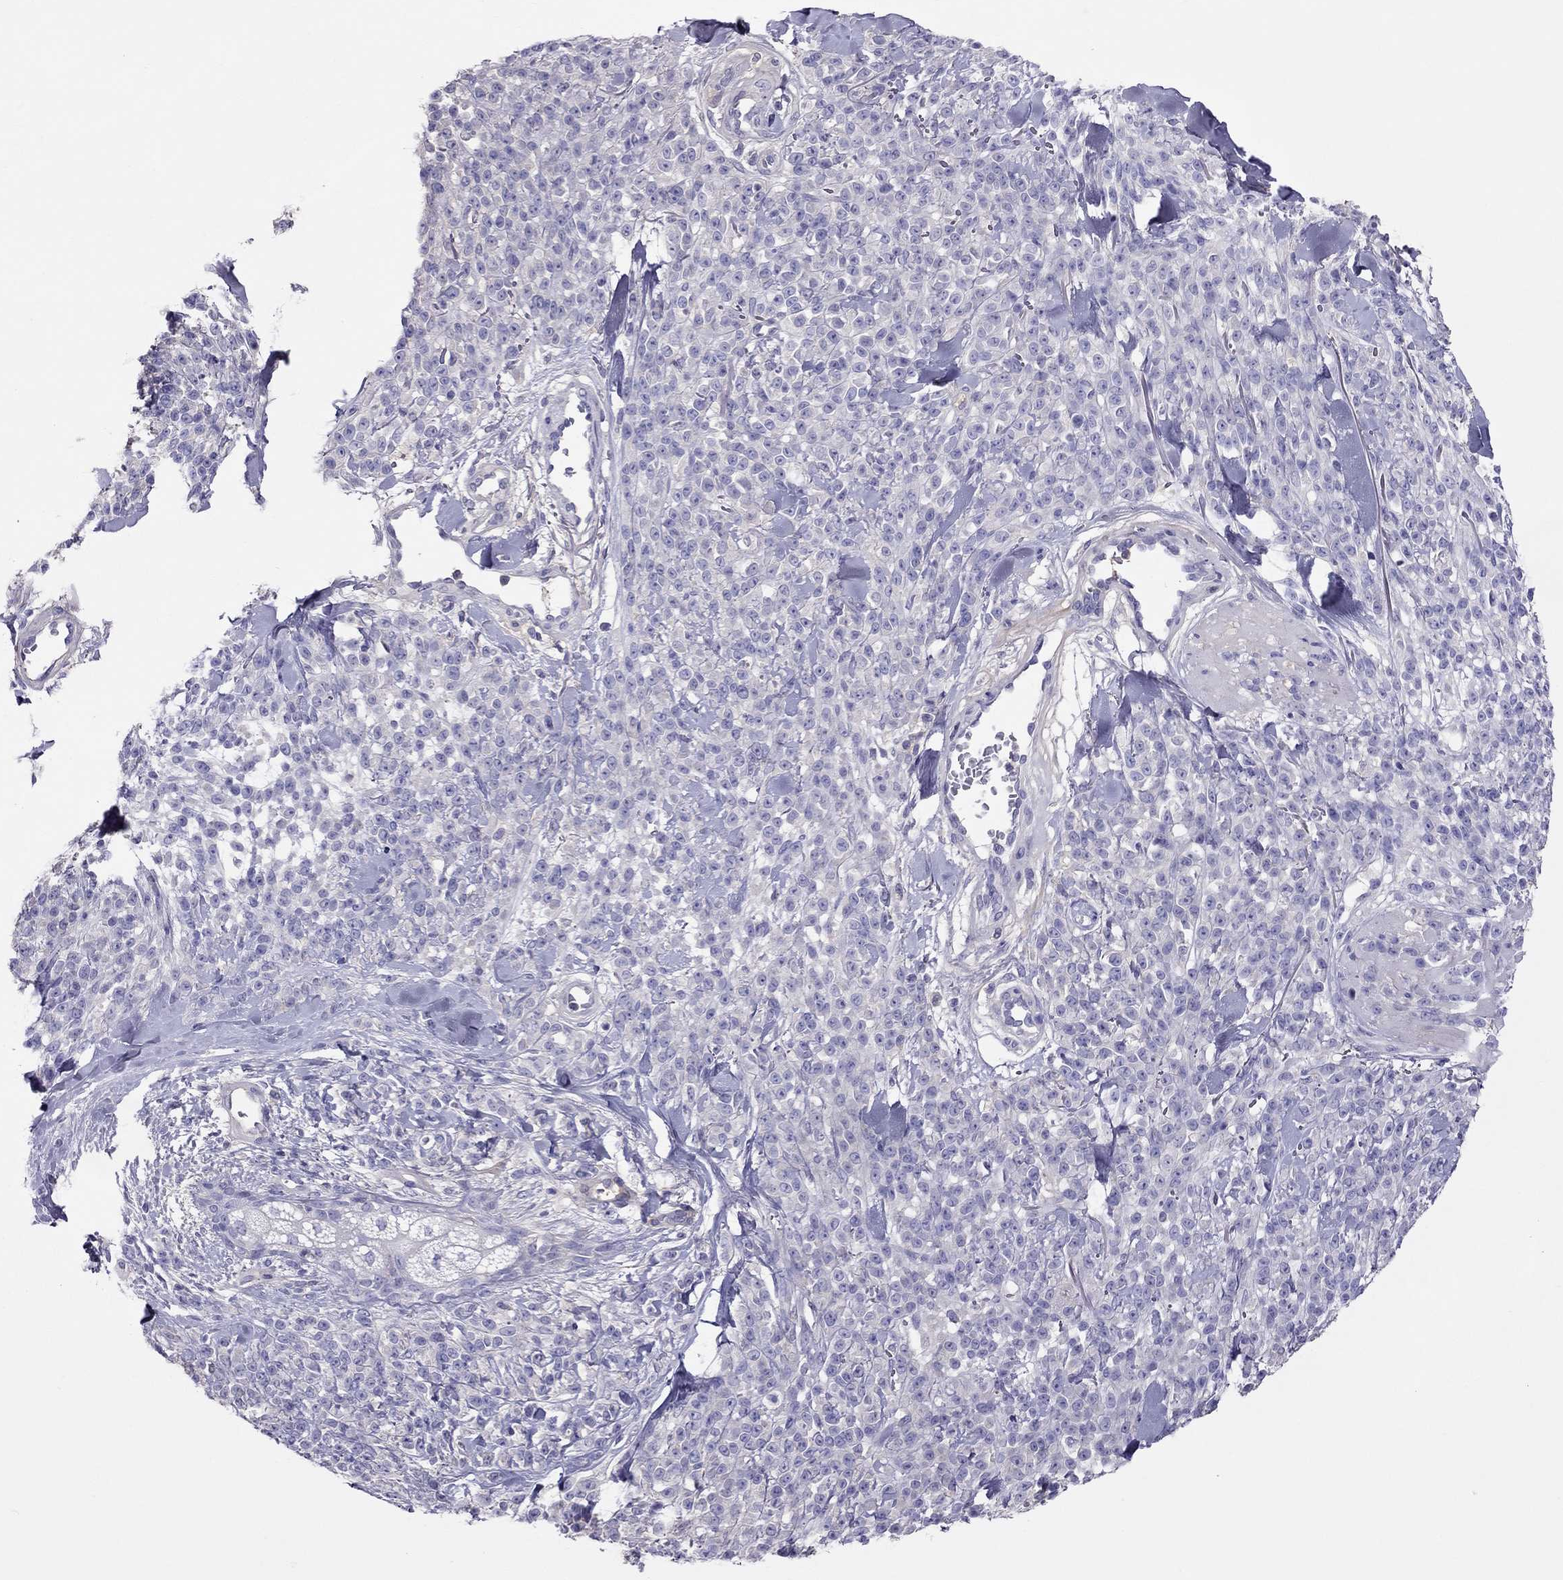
{"staining": {"intensity": "negative", "quantity": "none", "location": "none"}, "tissue": "melanoma", "cell_type": "Tumor cells", "image_type": "cancer", "snomed": [{"axis": "morphology", "description": "Malignant melanoma, NOS"}, {"axis": "topography", "description": "Skin"}, {"axis": "topography", "description": "Skin of trunk"}], "caption": "Melanoma stained for a protein using immunohistochemistry reveals no expression tumor cells.", "gene": "TEX22", "patient": {"sex": "male", "age": 74}}